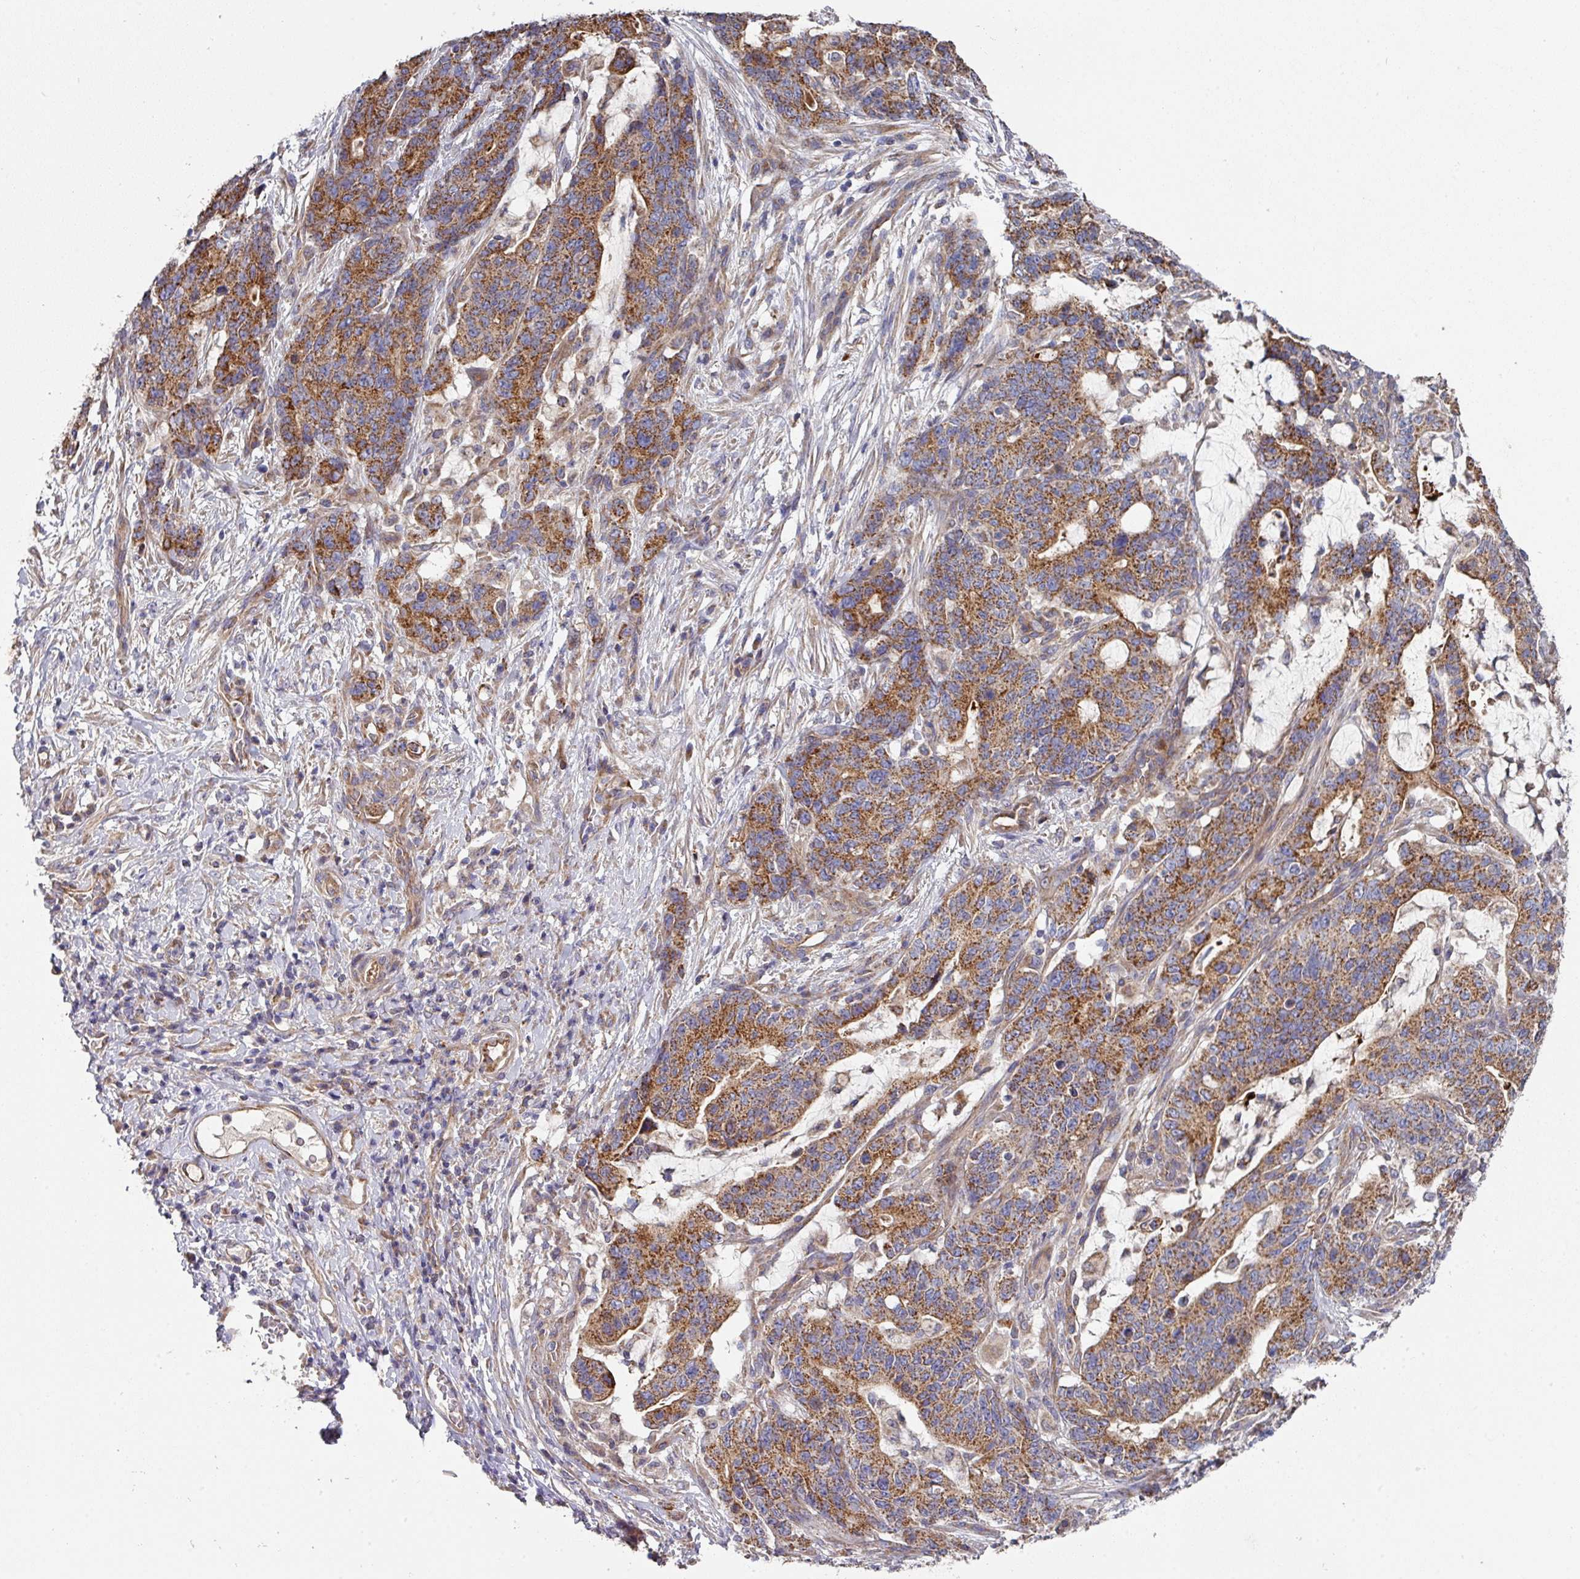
{"staining": {"intensity": "moderate", "quantity": ">75%", "location": "cytoplasmic/membranous"}, "tissue": "stomach cancer", "cell_type": "Tumor cells", "image_type": "cancer", "snomed": [{"axis": "morphology", "description": "Normal tissue, NOS"}, {"axis": "morphology", "description": "Adenocarcinoma, NOS"}, {"axis": "topography", "description": "Stomach"}], "caption": "Immunohistochemical staining of adenocarcinoma (stomach) exhibits medium levels of moderate cytoplasmic/membranous protein expression in about >75% of tumor cells. The staining is performed using DAB (3,3'-diaminobenzidine) brown chromogen to label protein expression. The nuclei are counter-stained blue using hematoxylin.", "gene": "DCAF12L2", "patient": {"sex": "female", "age": 64}}